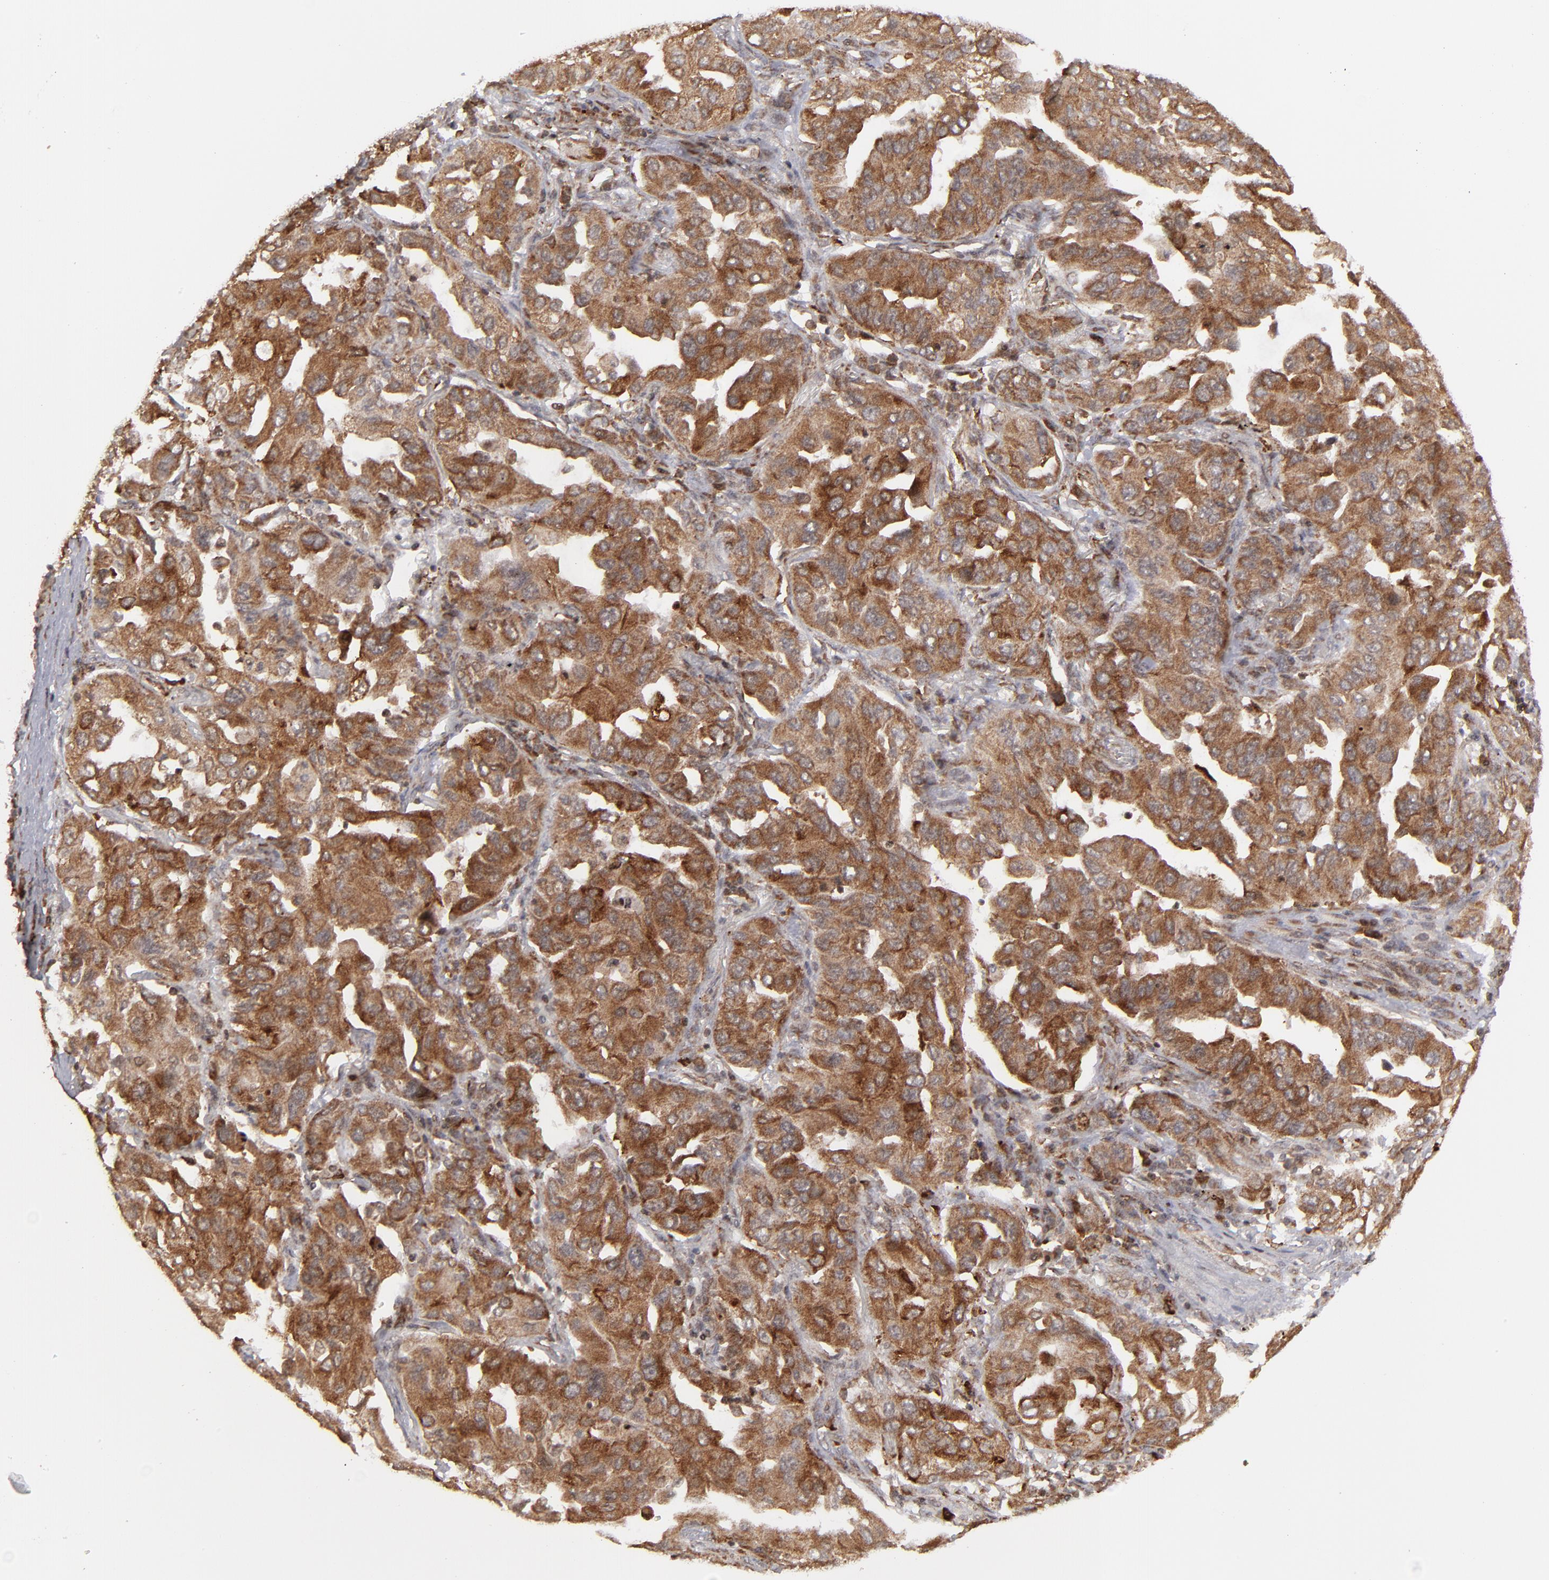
{"staining": {"intensity": "strong", "quantity": ">75%", "location": "cytoplasmic/membranous,nuclear"}, "tissue": "lung cancer", "cell_type": "Tumor cells", "image_type": "cancer", "snomed": [{"axis": "morphology", "description": "Adenocarcinoma, NOS"}, {"axis": "topography", "description": "Lung"}], "caption": "The image demonstrates immunohistochemical staining of lung adenocarcinoma. There is strong cytoplasmic/membranous and nuclear expression is present in about >75% of tumor cells.", "gene": "RGS6", "patient": {"sex": "female", "age": 65}}